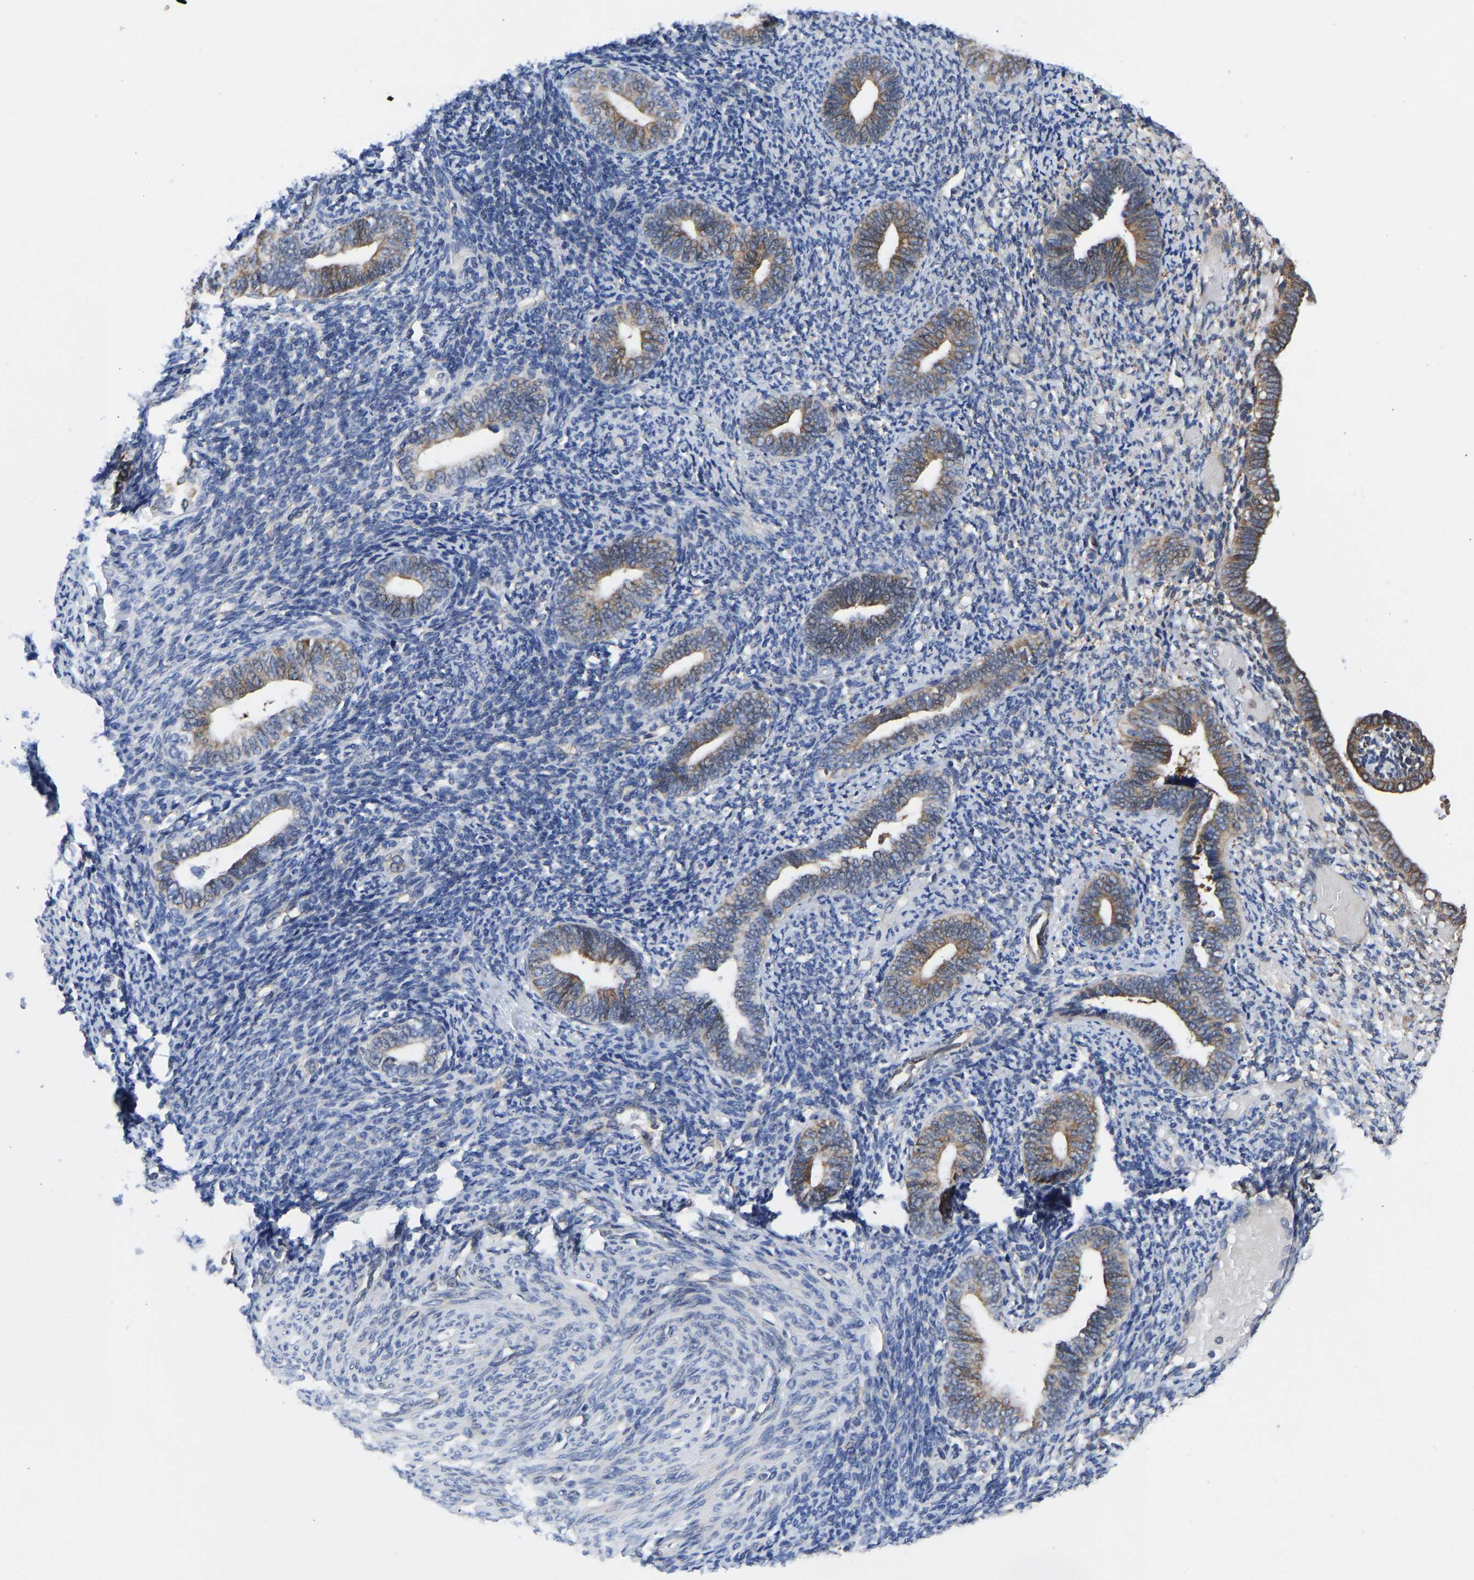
{"staining": {"intensity": "moderate", "quantity": "<25%", "location": "cytoplasmic/membranous"}, "tissue": "endometrium", "cell_type": "Cells in endometrial stroma", "image_type": "normal", "snomed": [{"axis": "morphology", "description": "Normal tissue, NOS"}, {"axis": "topography", "description": "Endometrium"}], "caption": "Endometrium stained for a protein (brown) exhibits moderate cytoplasmic/membranous positive staining in approximately <25% of cells in endometrial stroma.", "gene": "FRRS1", "patient": {"sex": "female", "age": 66}}